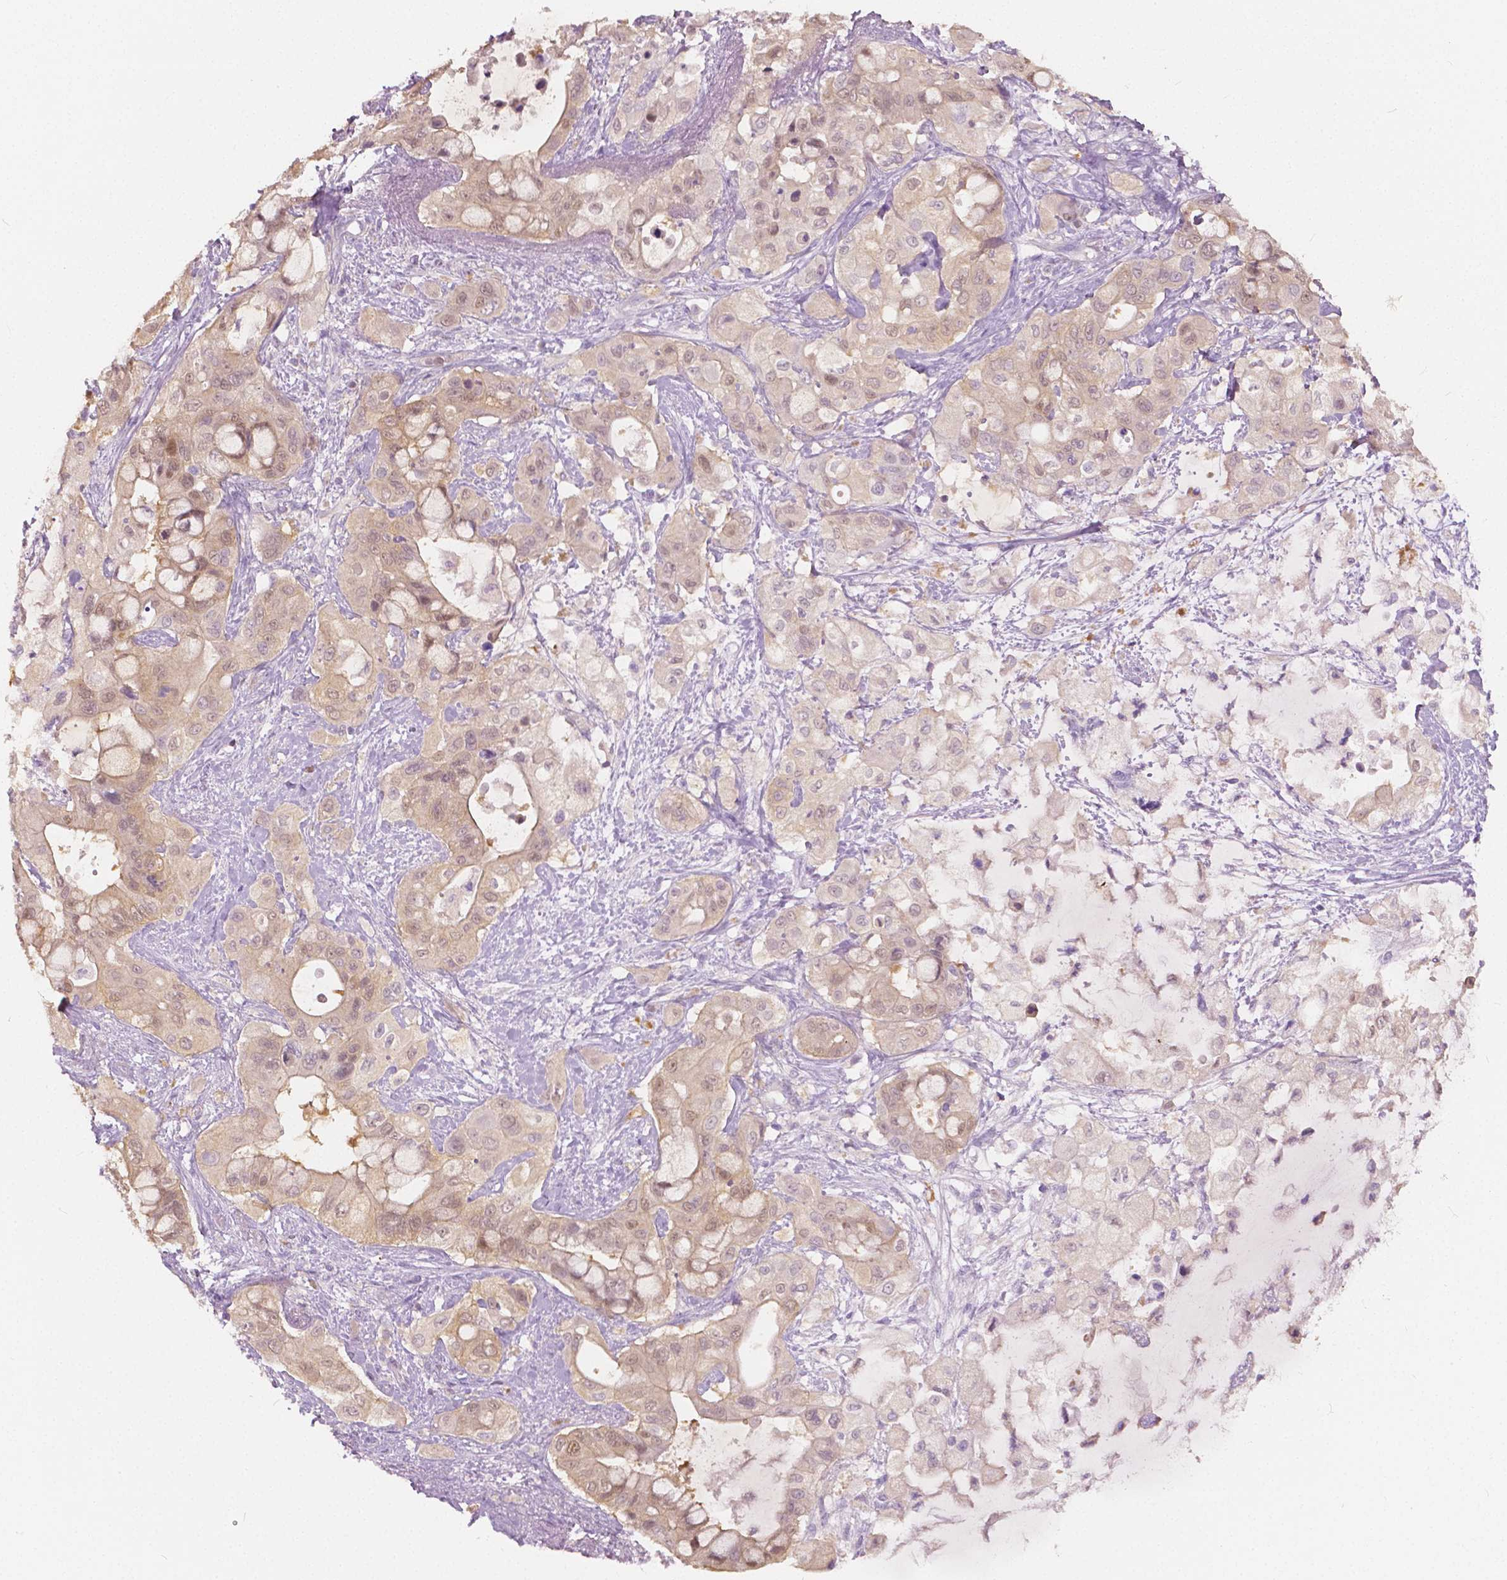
{"staining": {"intensity": "weak", "quantity": ">75%", "location": "cytoplasmic/membranous,nuclear"}, "tissue": "pancreatic cancer", "cell_type": "Tumor cells", "image_type": "cancer", "snomed": [{"axis": "morphology", "description": "Adenocarcinoma, NOS"}, {"axis": "topography", "description": "Pancreas"}], "caption": "Adenocarcinoma (pancreatic) stained for a protein shows weak cytoplasmic/membranous and nuclear positivity in tumor cells. (DAB = brown stain, brightfield microscopy at high magnification).", "gene": "TKFC", "patient": {"sex": "male", "age": 71}}